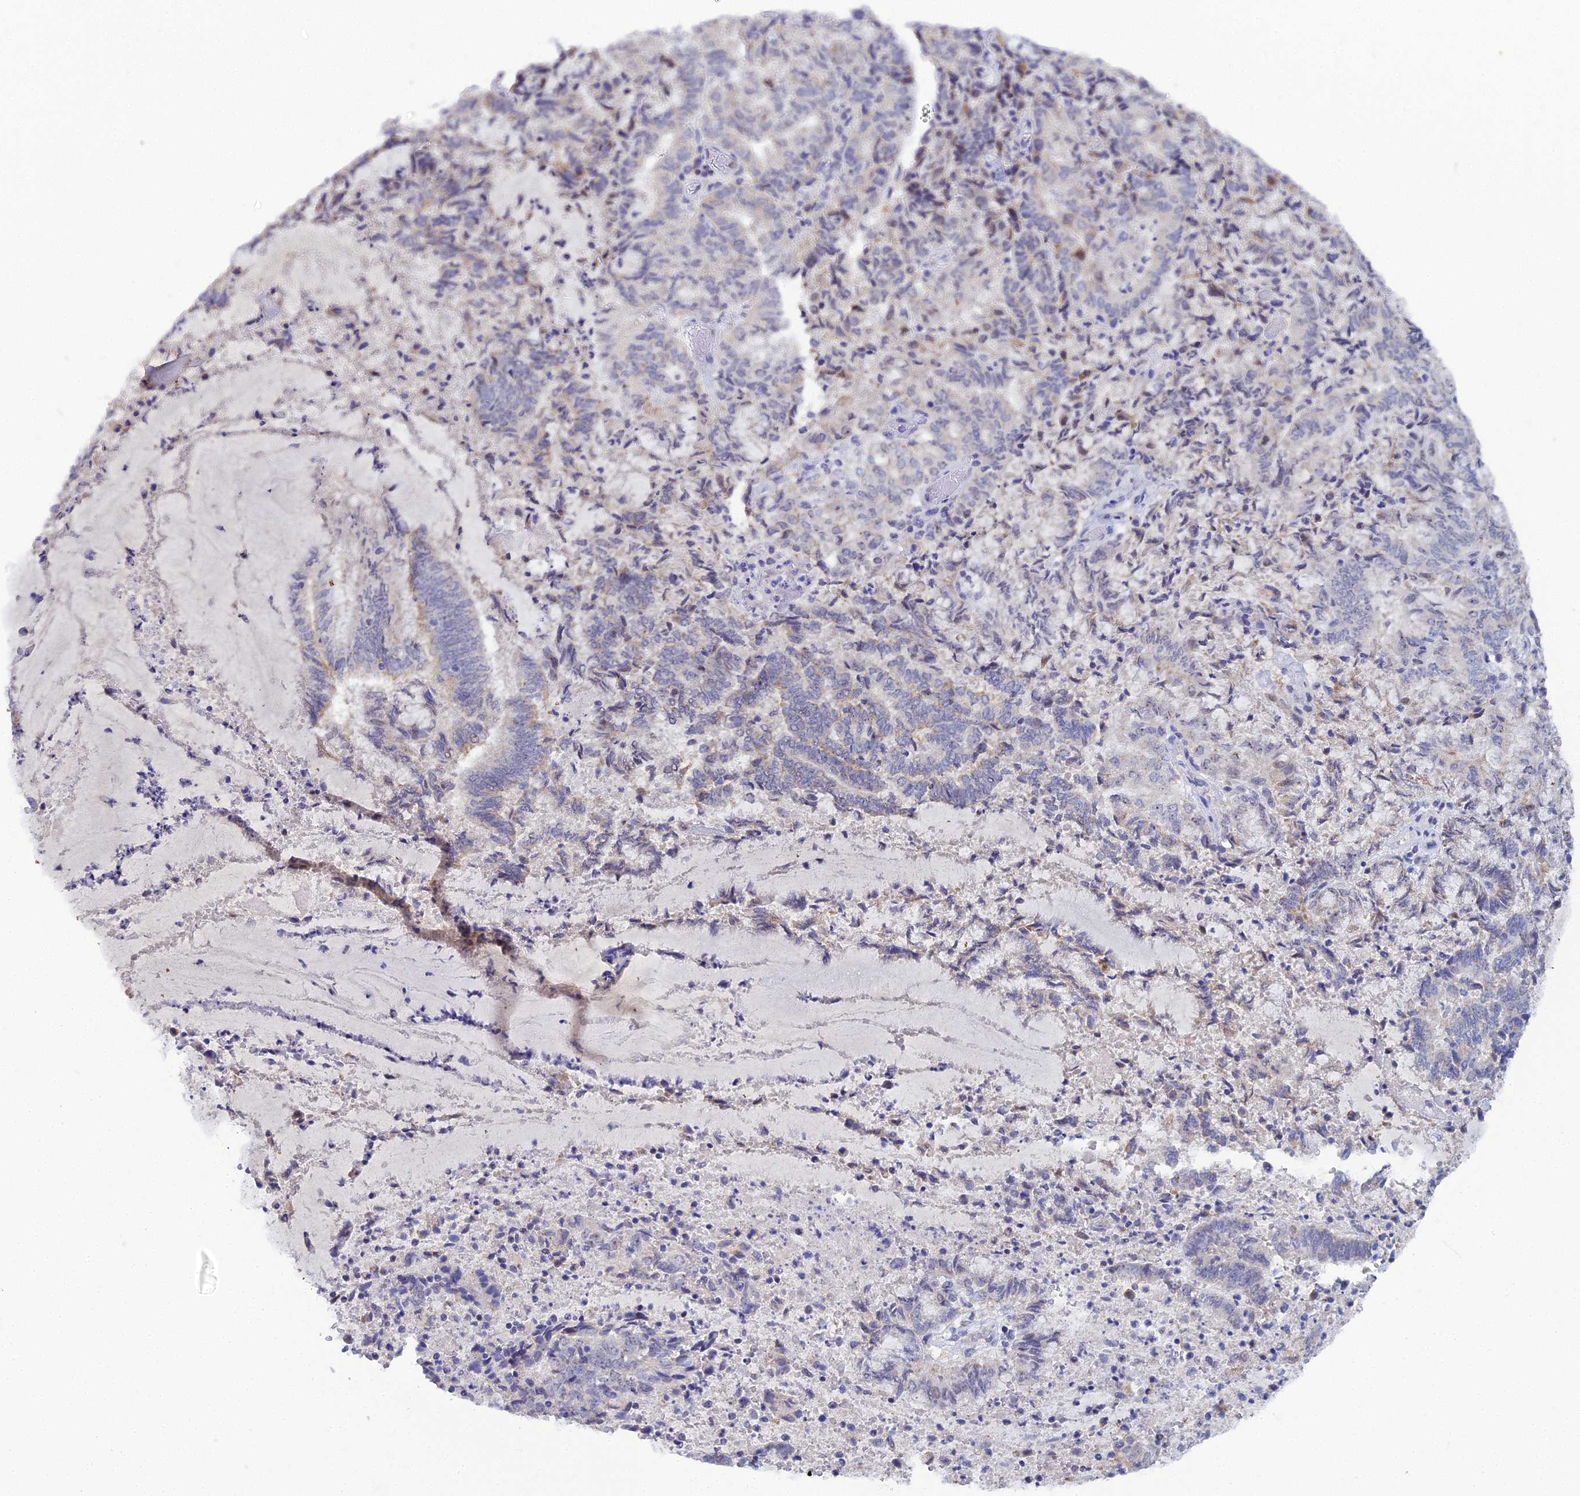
{"staining": {"intensity": "weak", "quantity": "25%-75%", "location": "cytoplasmic/membranous"}, "tissue": "endometrial cancer", "cell_type": "Tumor cells", "image_type": "cancer", "snomed": [{"axis": "morphology", "description": "Adenocarcinoma, NOS"}, {"axis": "topography", "description": "Endometrium"}], "caption": "Human endometrial cancer (adenocarcinoma) stained with a brown dye demonstrates weak cytoplasmic/membranous positive positivity in approximately 25%-75% of tumor cells.", "gene": "PLPP4", "patient": {"sex": "female", "age": 80}}